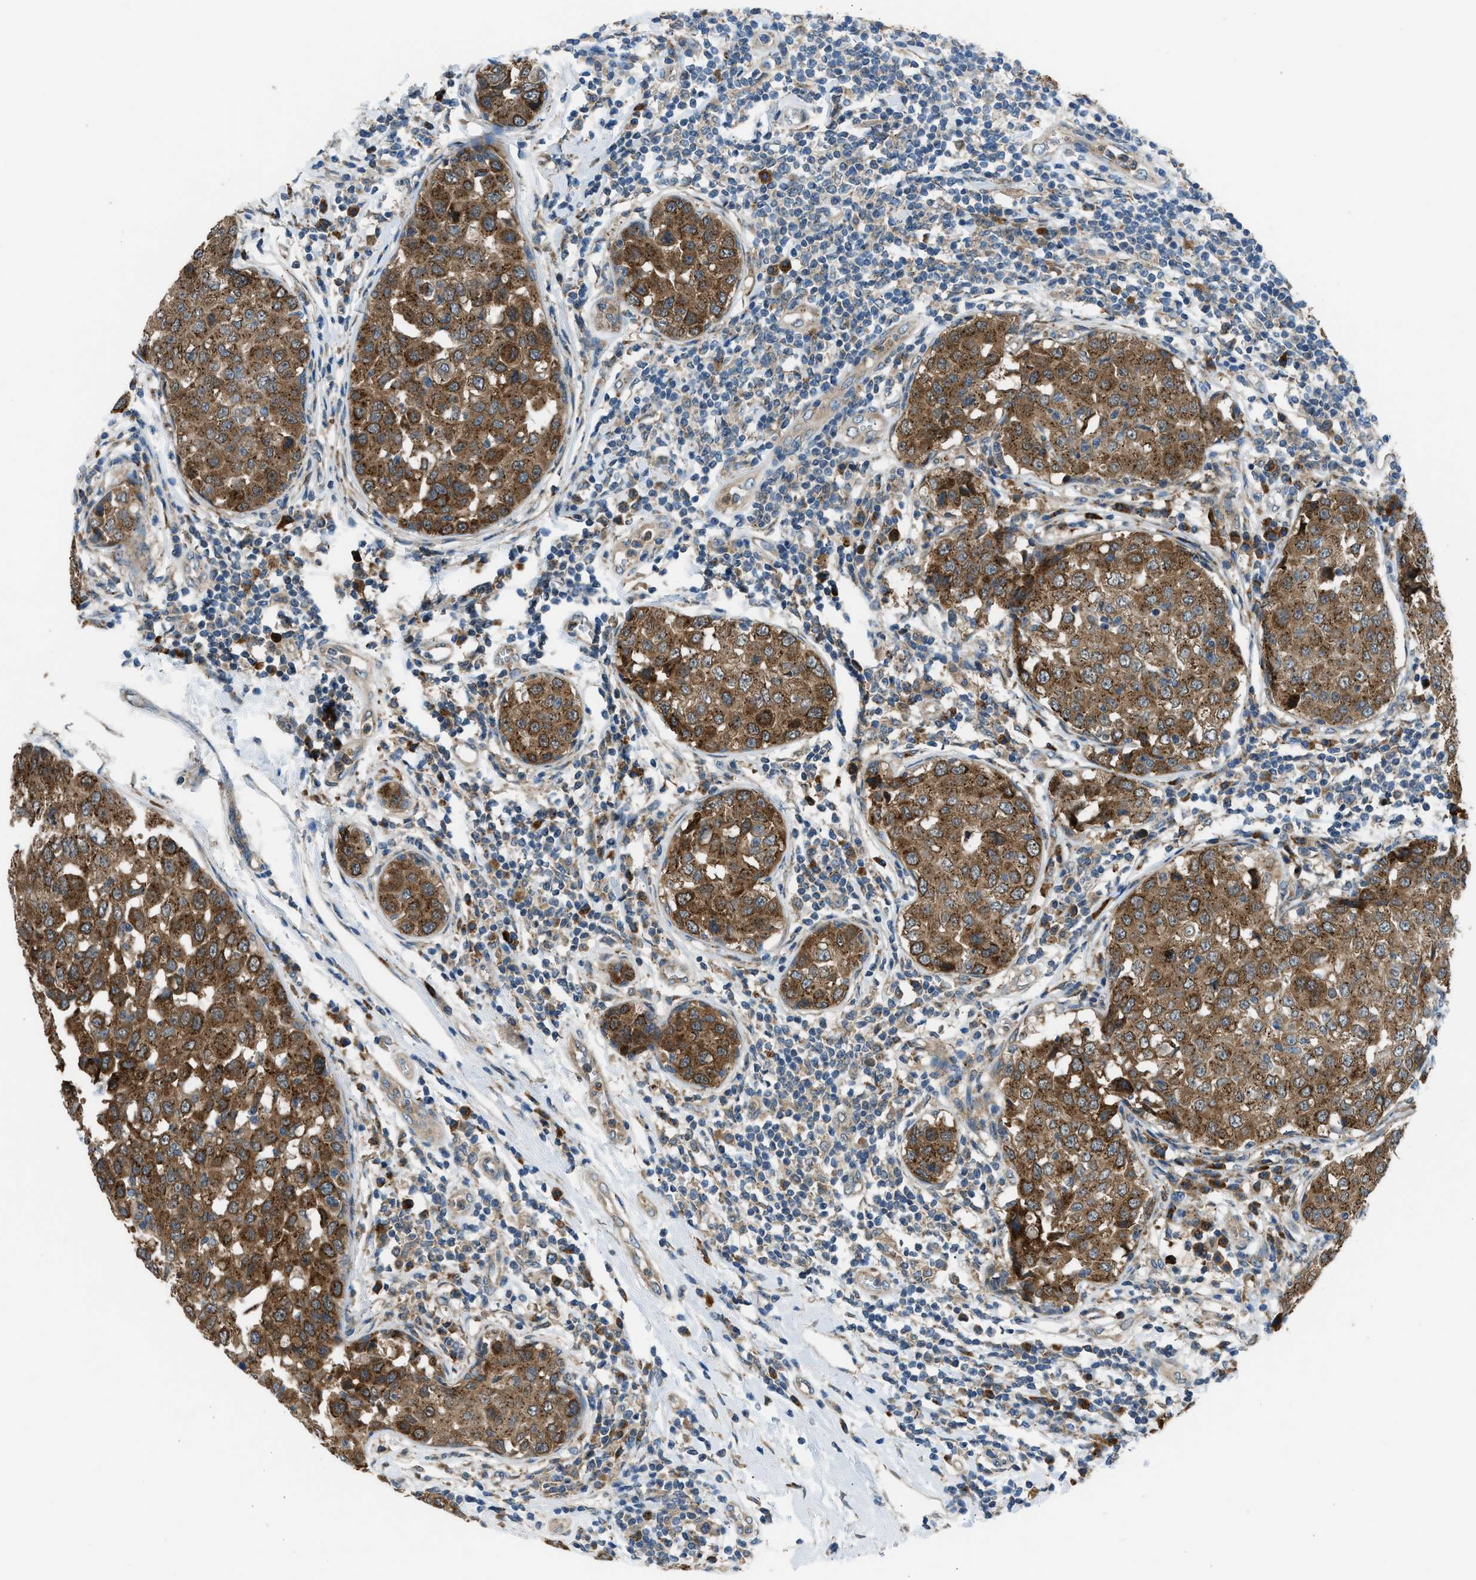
{"staining": {"intensity": "strong", "quantity": ">75%", "location": "cytoplasmic/membranous"}, "tissue": "breast cancer", "cell_type": "Tumor cells", "image_type": "cancer", "snomed": [{"axis": "morphology", "description": "Duct carcinoma"}, {"axis": "topography", "description": "Breast"}], "caption": "A brown stain highlights strong cytoplasmic/membranous staining of a protein in infiltrating ductal carcinoma (breast) tumor cells. (DAB (3,3'-diaminobenzidine) IHC, brown staining for protein, blue staining for nuclei).", "gene": "EDARADD", "patient": {"sex": "female", "age": 27}}